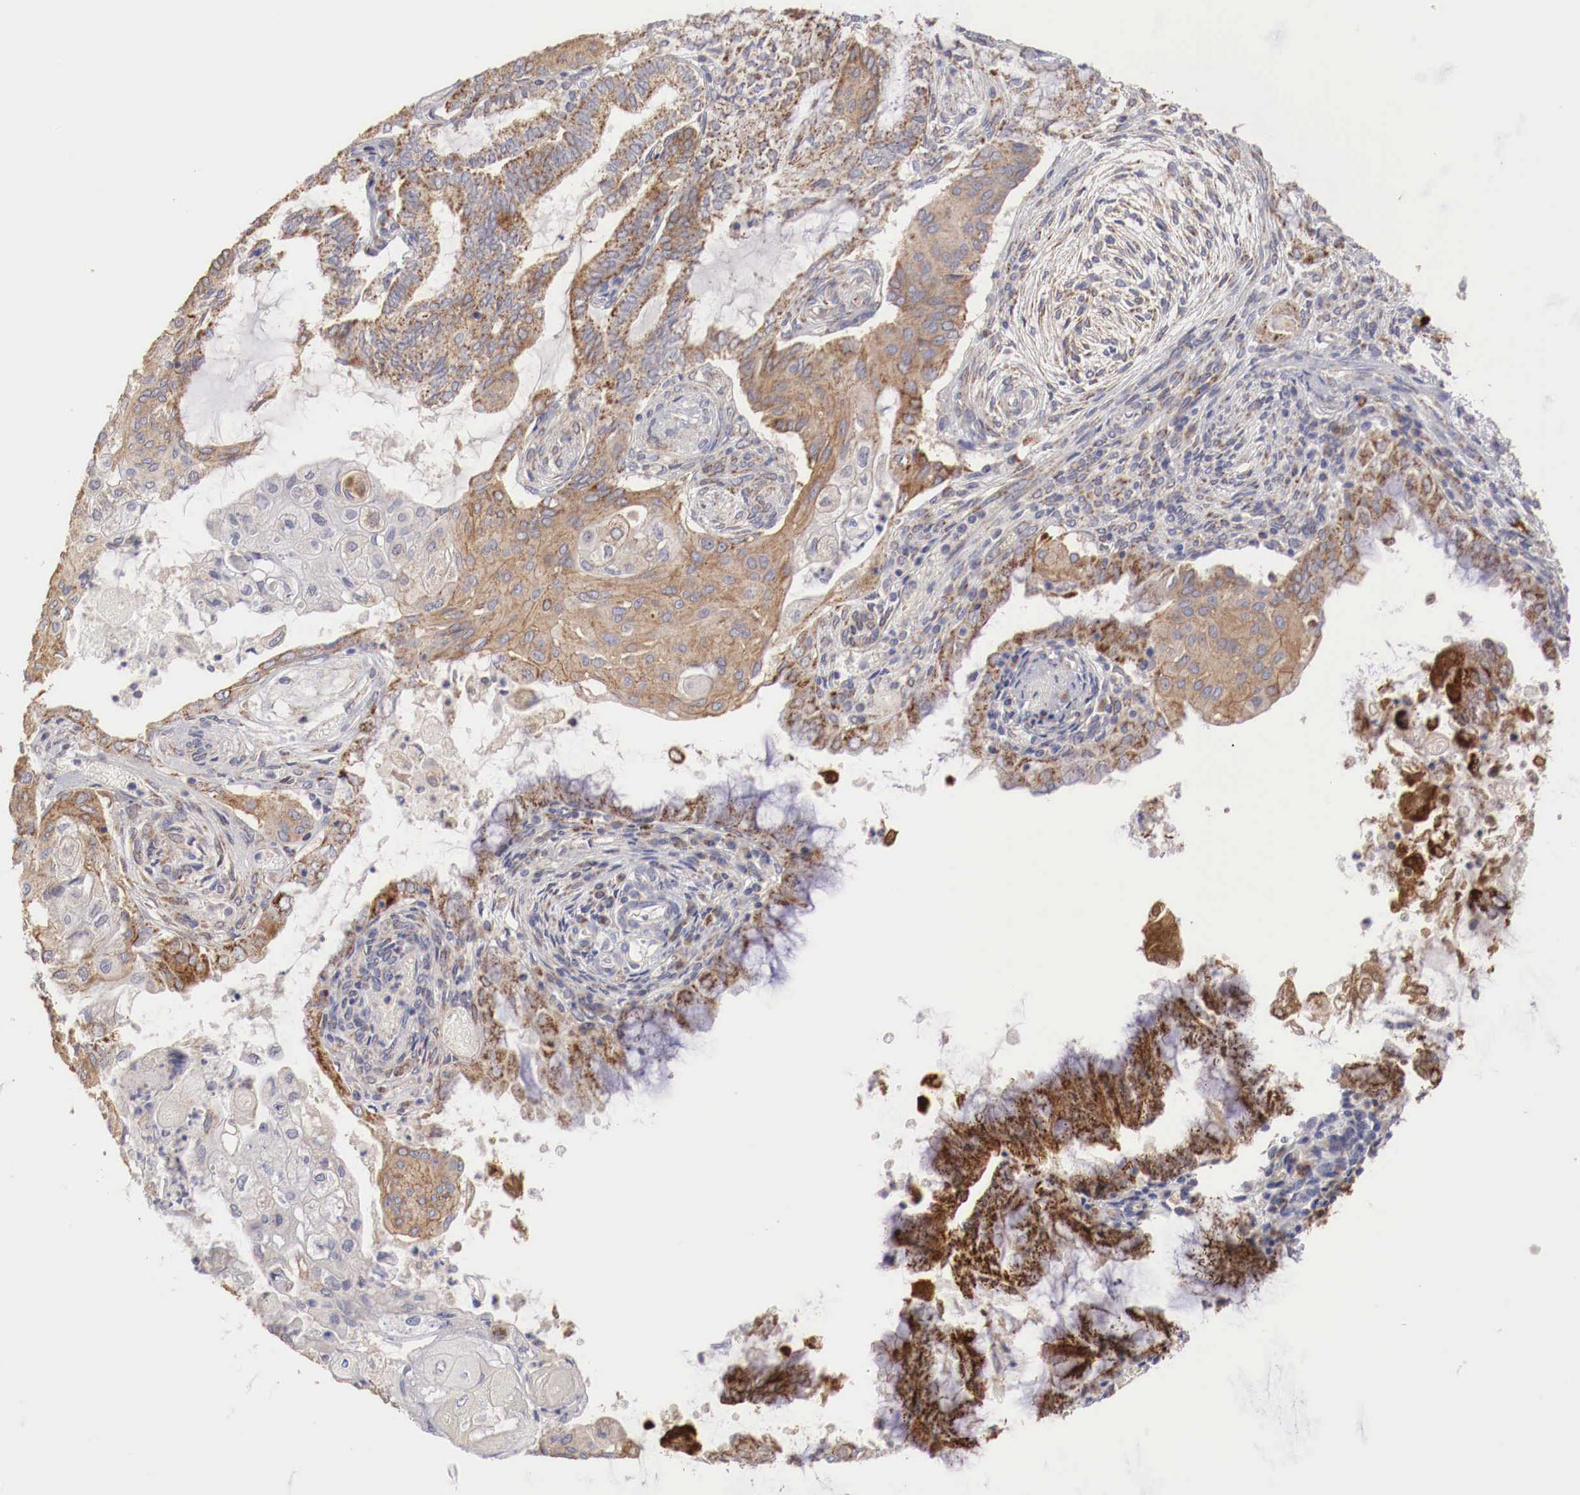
{"staining": {"intensity": "strong", "quantity": ">75%", "location": "cytoplasmic/membranous"}, "tissue": "endometrial cancer", "cell_type": "Tumor cells", "image_type": "cancer", "snomed": [{"axis": "morphology", "description": "Adenocarcinoma, NOS"}, {"axis": "topography", "description": "Endometrium"}], "caption": "Strong cytoplasmic/membranous staining for a protein is identified in about >75% of tumor cells of endometrial adenocarcinoma using immunohistochemistry.", "gene": "XPNPEP3", "patient": {"sex": "female", "age": 79}}